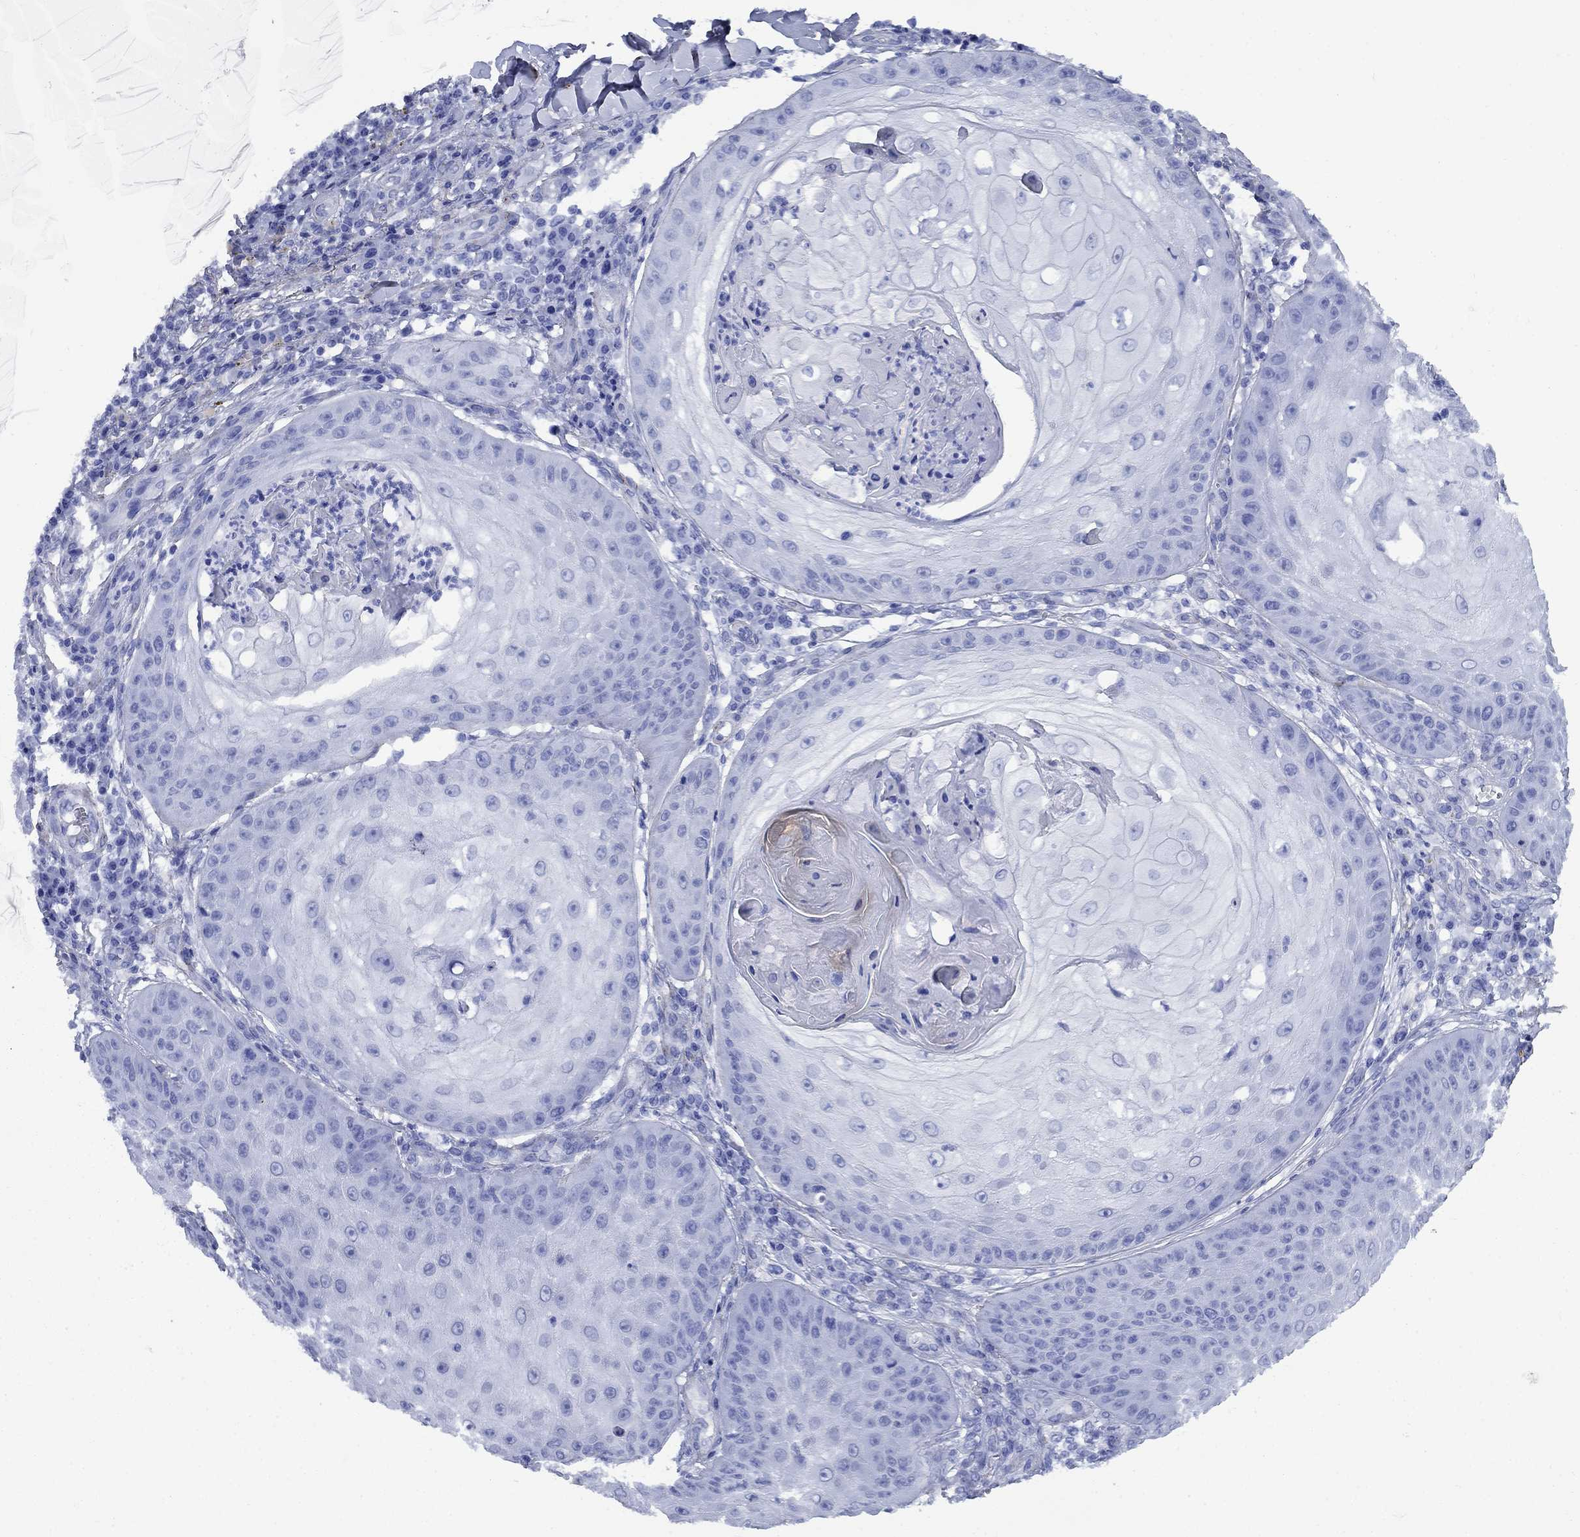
{"staining": {"intensity": "negative", "quantity": "none", "location": "none"}, "tissue": "skin cancer", "cell_type": "Tumor cells", "image_type": "cancer", "snomed": [{"axis": "morphology", "description": "Squamous cell carcinoma, NOS"}, {"axis": "topography", "description": "Skin"}], "caption": "Immunohistochemistry micrograph of skin squamous cell carcinoma stained for a protein (brown), which displays no positivity in tumor cells.", "gene": "VTN", "patient": {"sex": "male", "age": 70}}